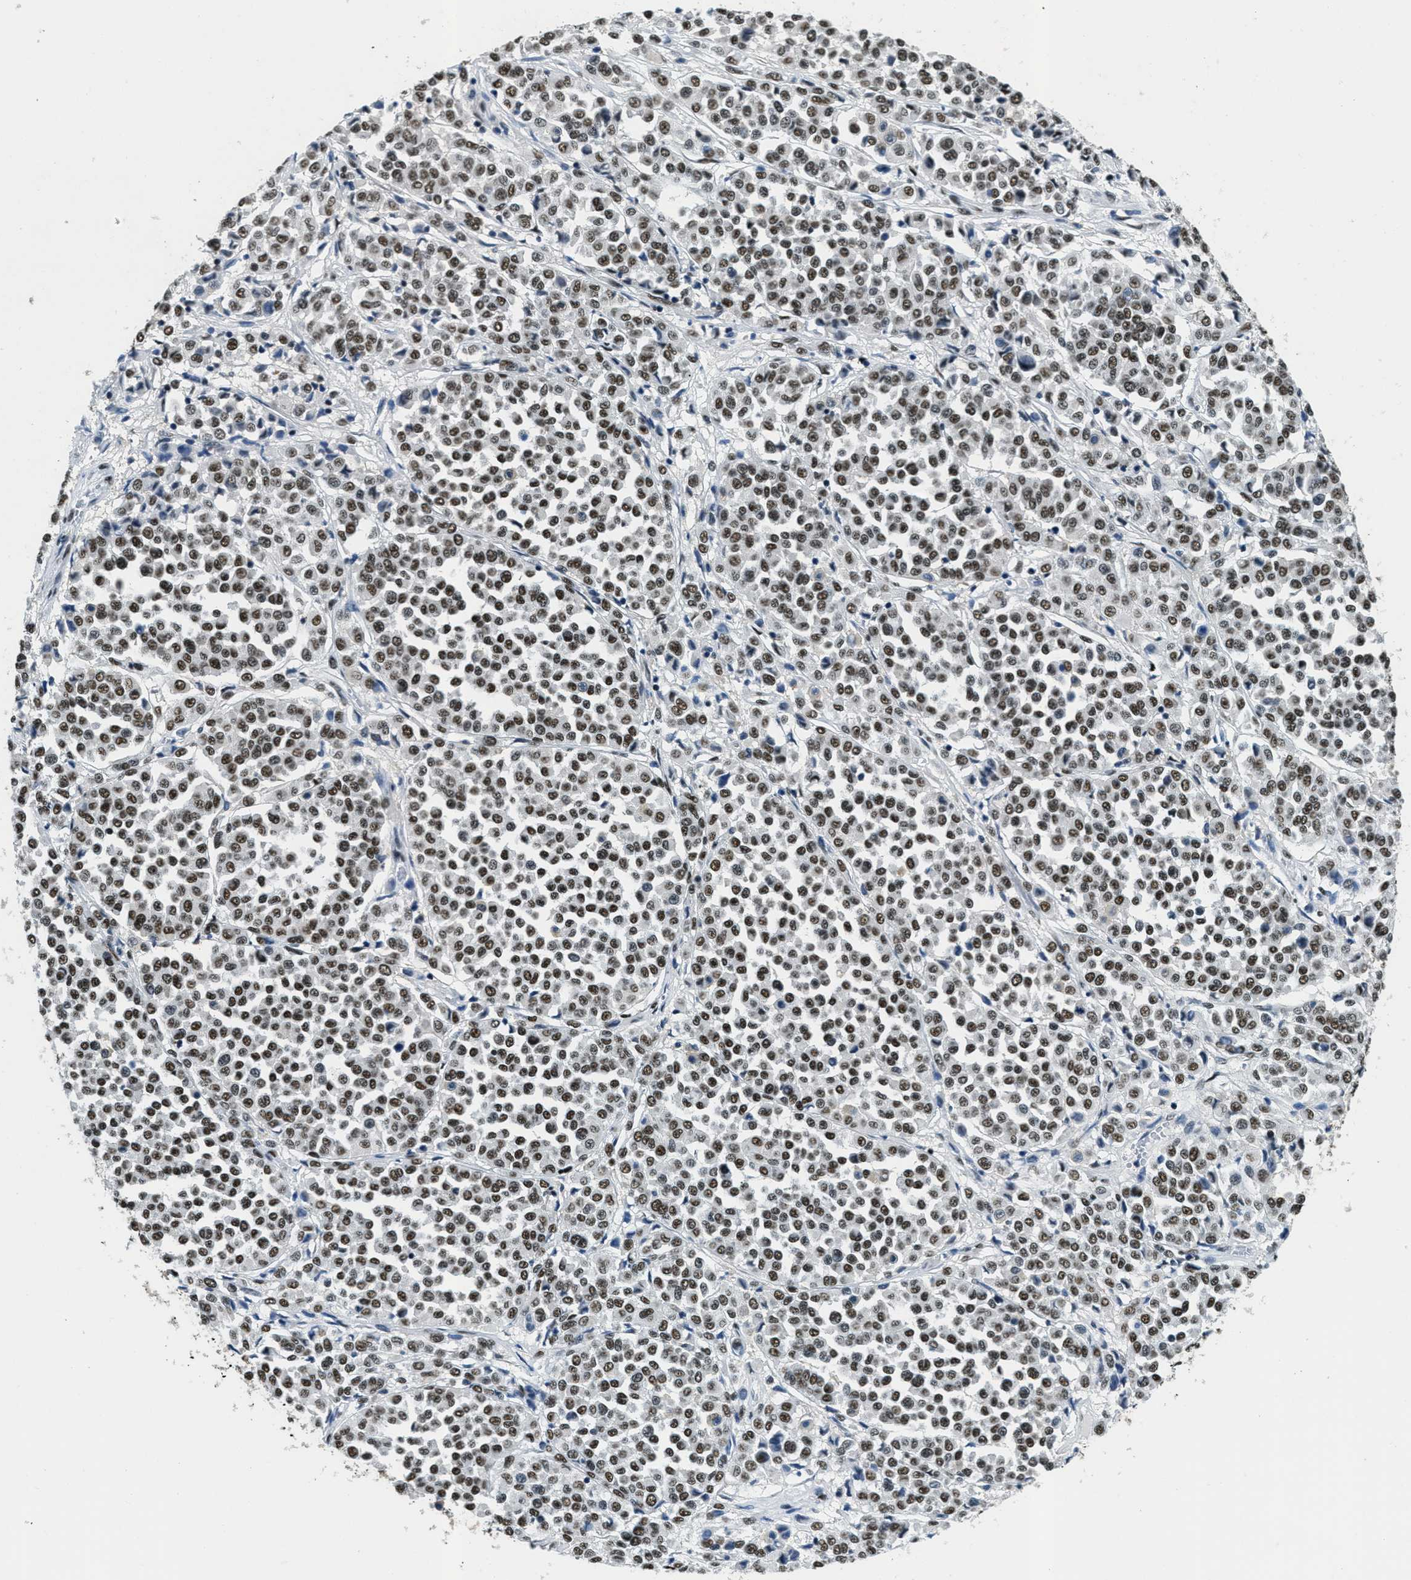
{"staining": {"intensity": "strong", "quantity": ">75%", "location": "nuclear"}, "tissue": "melanoma", "cell_type": "Tumor cells", "image_type": "cancer", "snomed": [{"axis": "morphology", "description": "Malignant melanoma, Metastatic site"}, {"axis": "topography", "description": "Pancreas"}], "caption": "IHC histopathology image of neoplastic tissue: malignant melanoma (metastatic site) stained using IHC exhibits high levels of strong protein expression localized specifically in the nuclear of tumor cells, appearing as a nuclear brown color.", "gene": "SSB", "patient": {"sex": "female", "age": 30}}